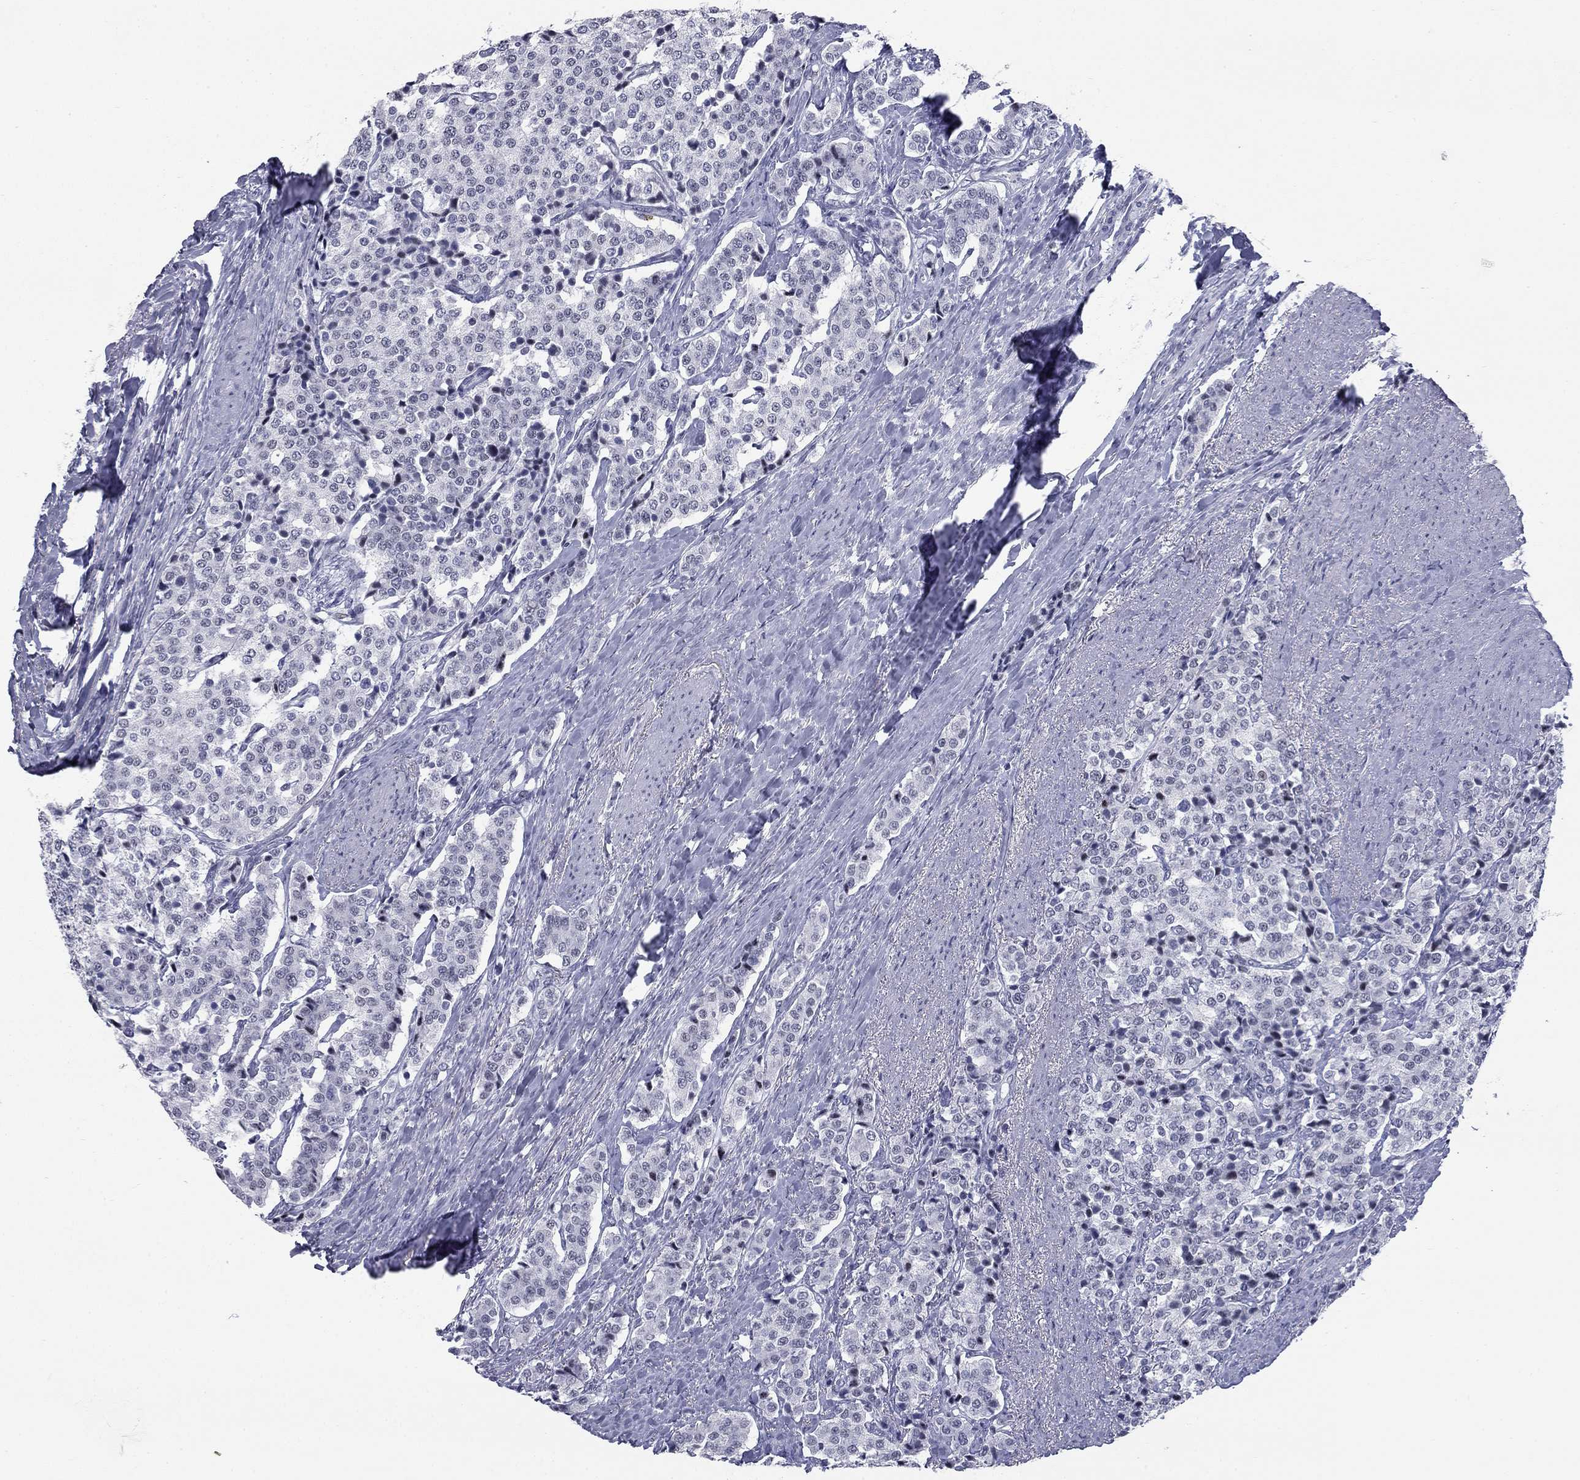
{"staining": {"intensity": "negative", "quantity": "none", "location": "none"}, "tissue": "carcinoid", "cell_type": "Tumor cells", "image_type": "cancer", "snomed": [{"axis": "morphology", "description": "Carcinoid, malignant, NOS"}, {"axis": "topography", "description": "Small intestine"}], "caption": "There is no significant positivity in tumor cells of carcinoid.", "gene": "ASF1B", "patient": {"sex": "female", "age": 58}}